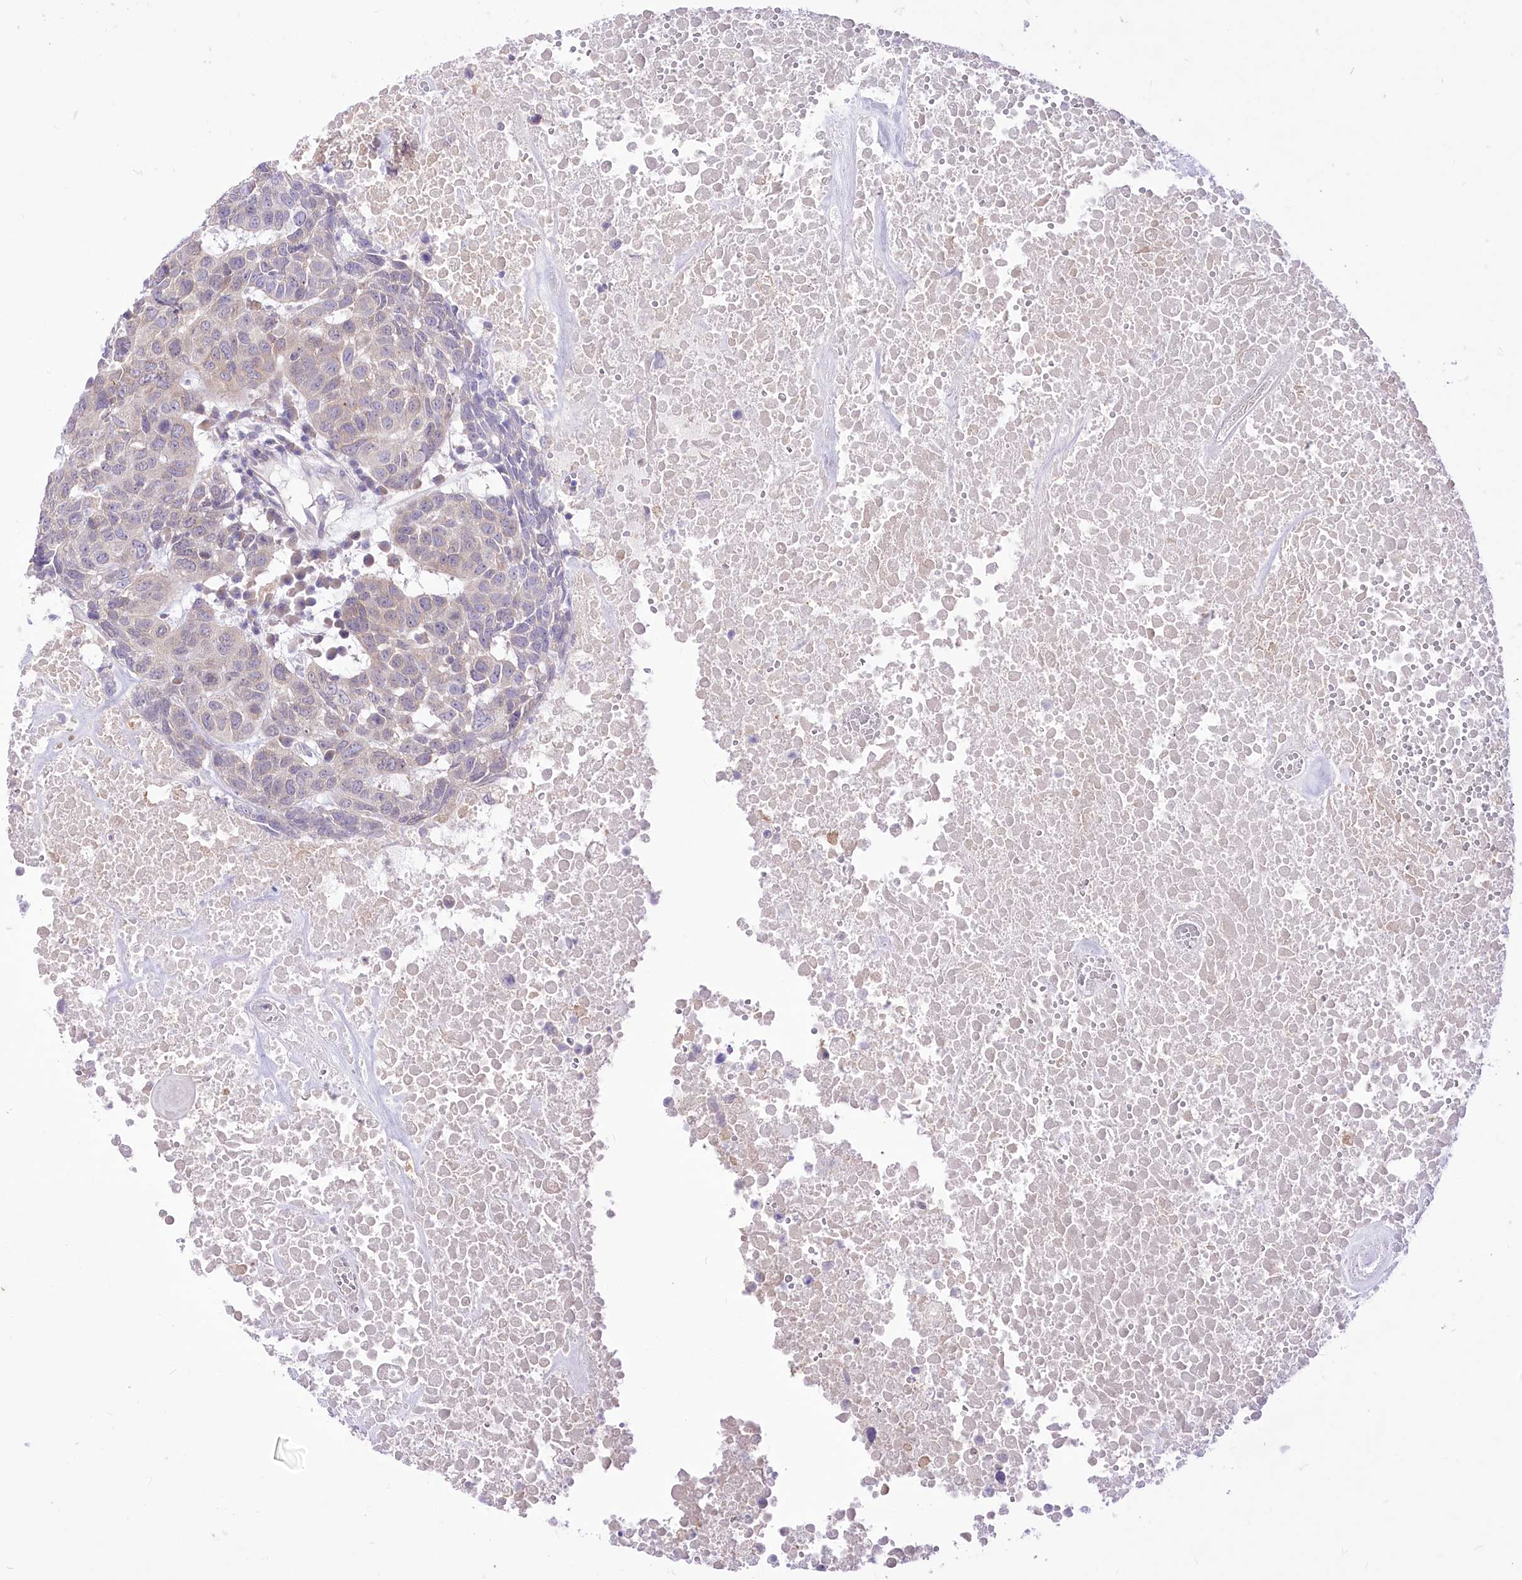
{"staining": {"intensity": "negative", "quantity": "none", "location": "none"}, "tissue": "head and neck cancer", "cell_type": "Tumor cells", "image_type": "cancer", "snomed": [{"axis": "morphology", "description": "Squamous cell carcinoma, NOS"}, {"axis": "topography", "description": "Head-Neck"}], "caption": "There is no significant positivity in tumor cells of head and neck cancer (squamous cell carcinoma). (DAB IHC with hematoxylin counter stain).", "gene": "HELT", "patient": {"sex": "male", "age": 66}}